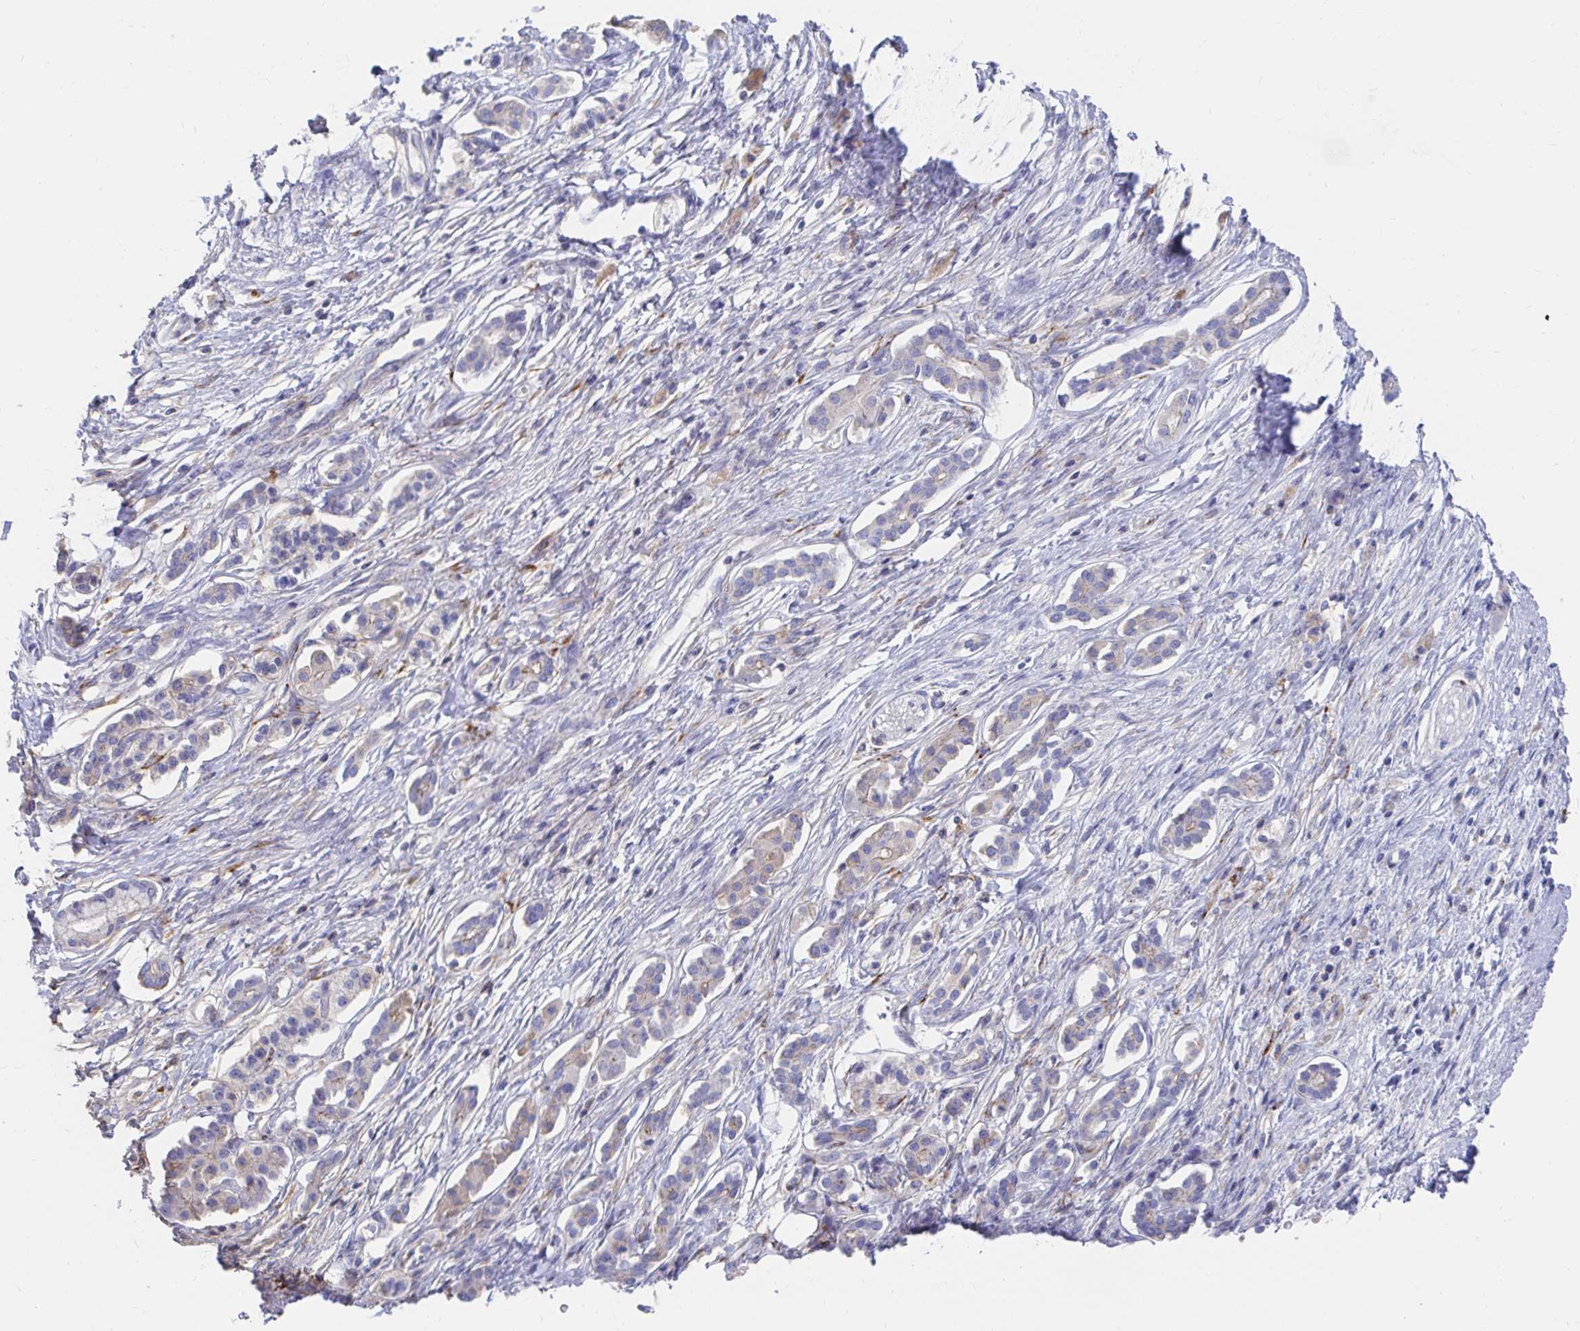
{"staining": {"intensity": "negative", "quantity": "none", "location": "none"}, "tissue": "pancreatic cancer", "cell_type": "Tumor cells", "image_type": "cancer", "snomed": [{"axis": "morphology", "description": "Adenocarcinoma, NOS"}, {"axis": "topography", "description": "Pancreas"}], "caption": "Tumor cells show no significant positivity in adenocarcinoma (pancreatic).", "gene": "LAMC3", "patient": {"sex": "male", "age": 68}}